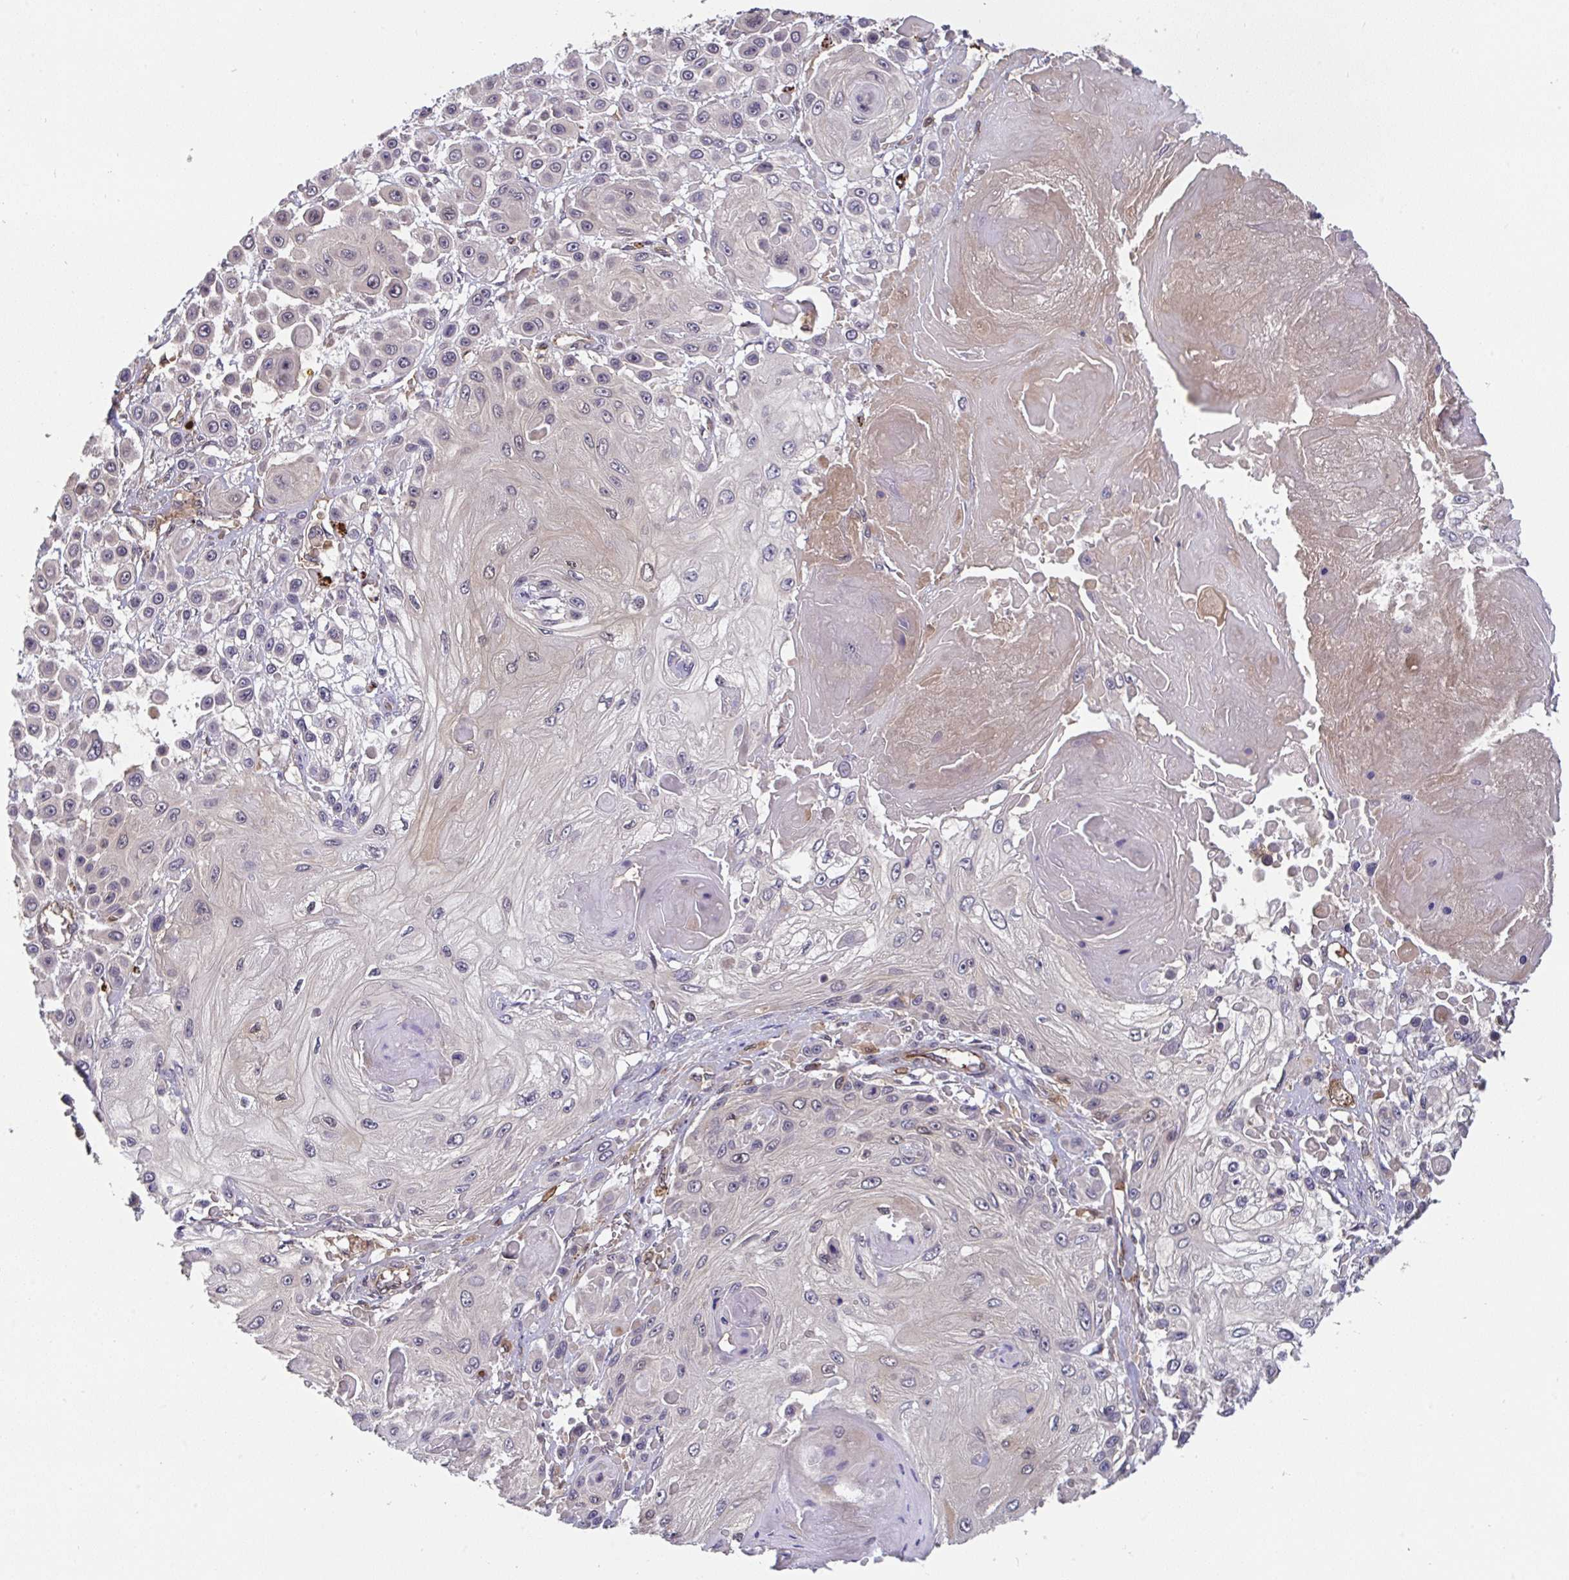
{"staining": {"intensity": "negative", "quantity": "none", "location": "none"}, "tissue": "skin cancer", "cell_type": "Tumor cells", "image_type": "cancer", "snomed": [{"axis": "morphology", "description": "Squamous cell carcinoma, NOS"}, {"axis": "topography", "description": "Skin"}], "caption": "This image is of skin cancer stained with immunohistochemistry to label a protein in brown with the nuclei are counter-stained blue. There is no expression in tumor cells.", "gene": "TIGAR", "patient": {"sex": "male", "age": 67}}